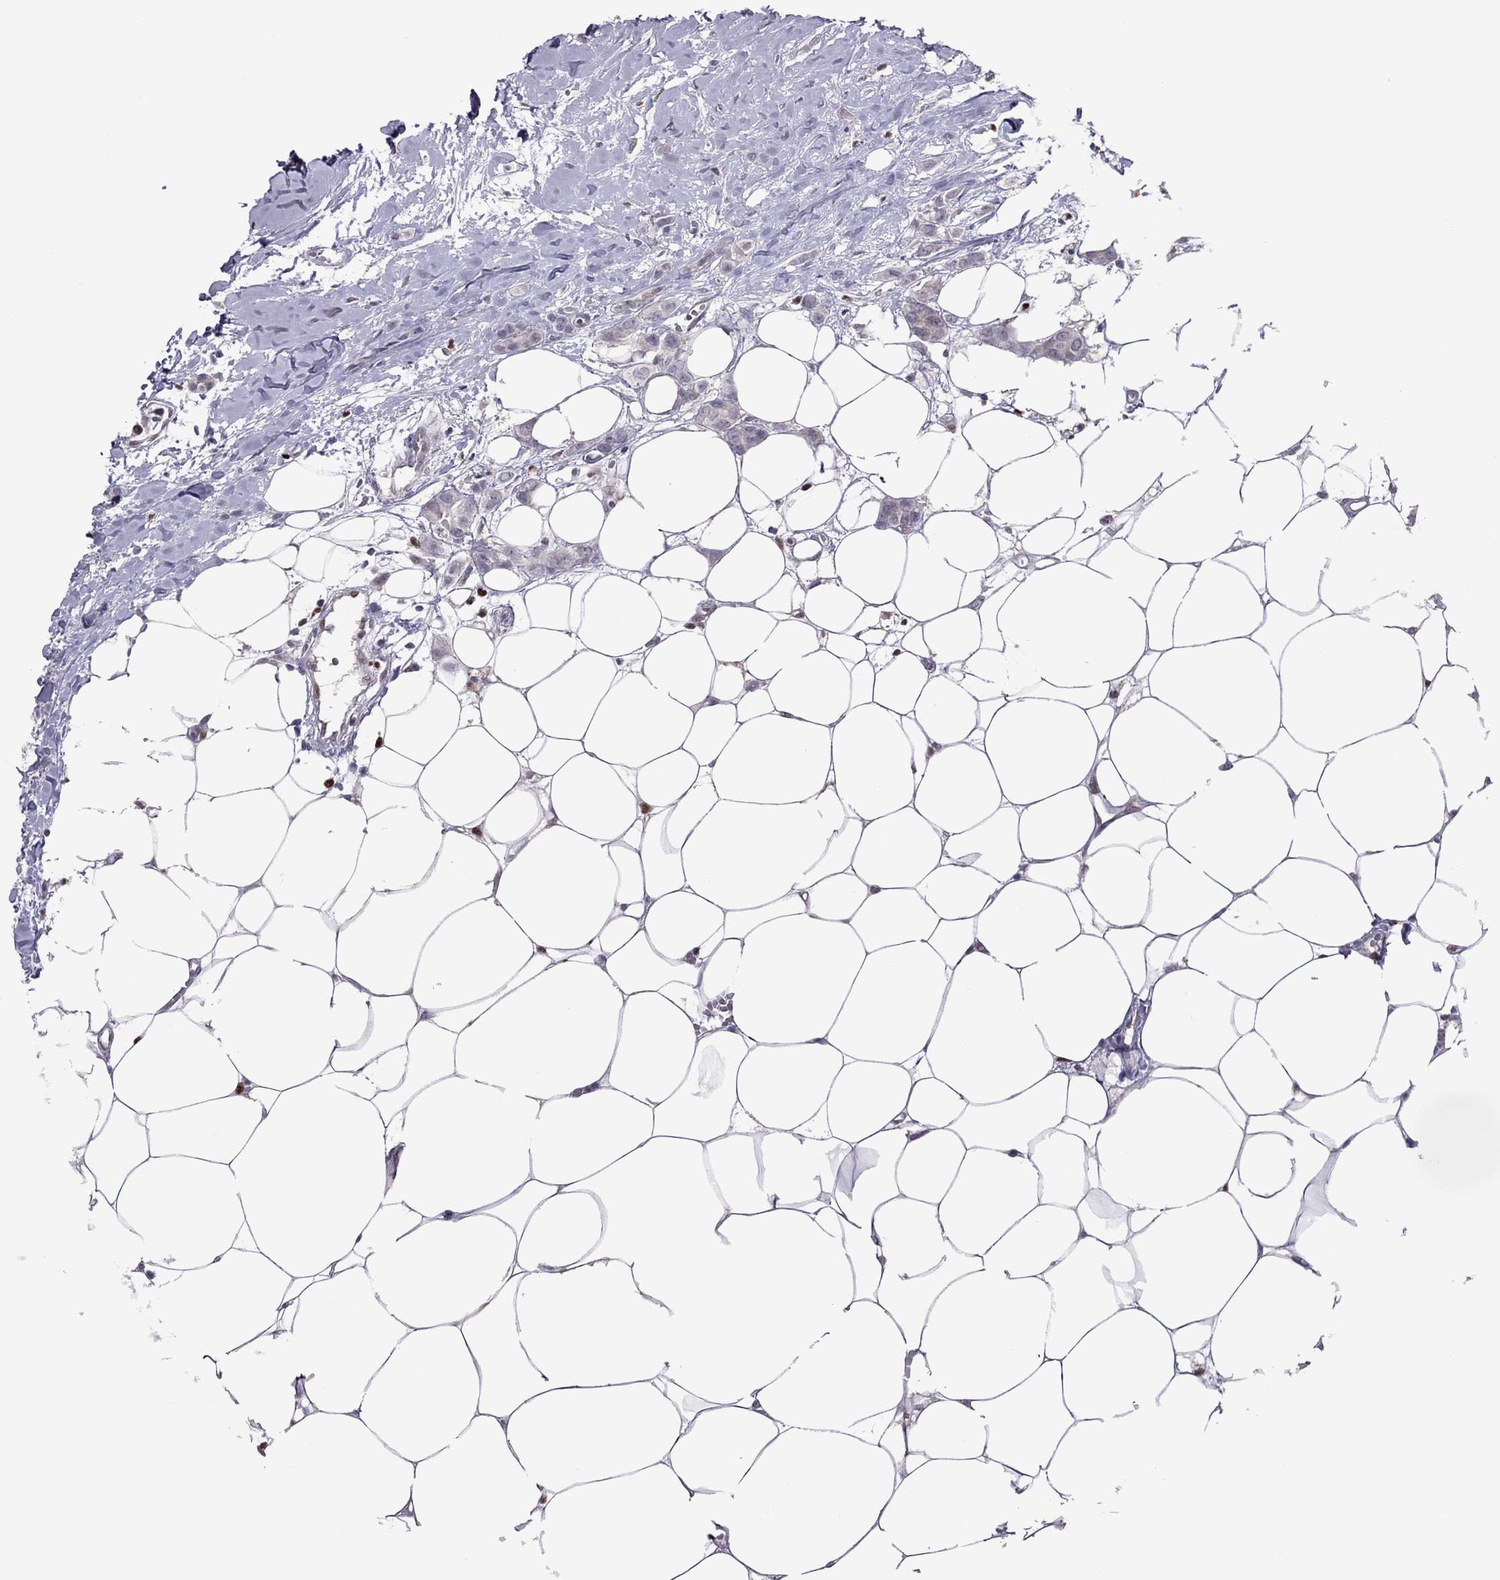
{"staining": {"intensity": "negative", "quantity": "none", "location": "none"}, "tissue": "breast cancer", "cell_type": "Tumor cells", "image_type": "cancer", "snomed": [{"axis": "morphology", "description": "Duct carcinoma"}, {"axis": "topography", "description": "Breast"}], "caption": "IHC photomicrograph of human breast cancer stained for a protein (brown), which demonstrates no positivity in tumor cells.", "gene": "SPINT3", "patient": {"sex": "female", "age": 85}}